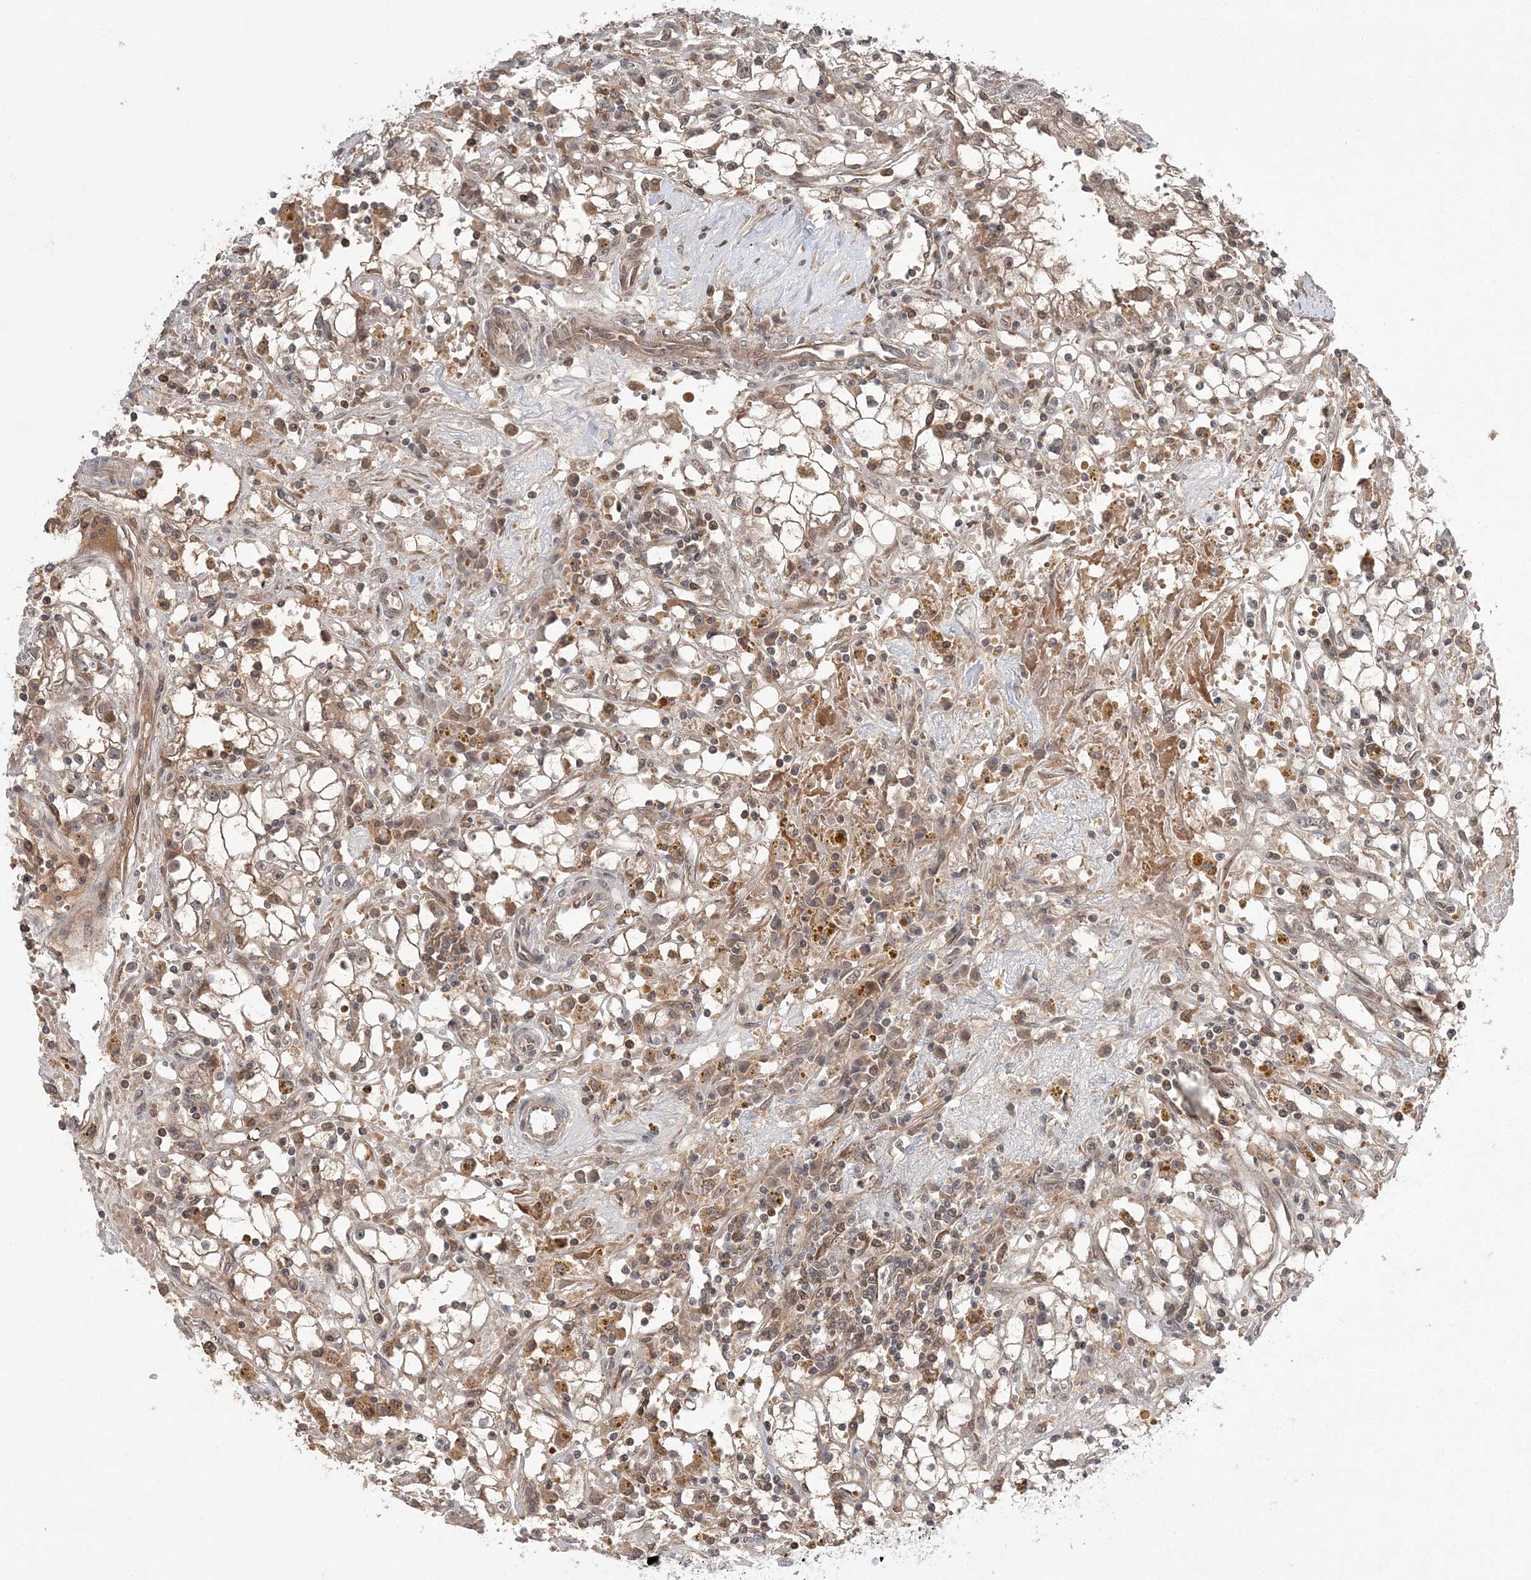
{"staining": {"intensity": "negative", "quantity": "none", "location": "none"}, "tissue": "renal cancer", "cell_type": "Tumor cells", "image_type": "cancer", "snomed": [{"axis": "morphology", "description": "Adenocarcinoma, NOS"}, {"axis": "topography", "description": "Kidney"}], "caption": "Human renal cancer (adenocarcinoma) stained for a protein using immunohistochemistry (IHC) reveals no staining in tumor cells.", "gene": "TMEM132B", "patient": {"sex": "male", "age": 56}}